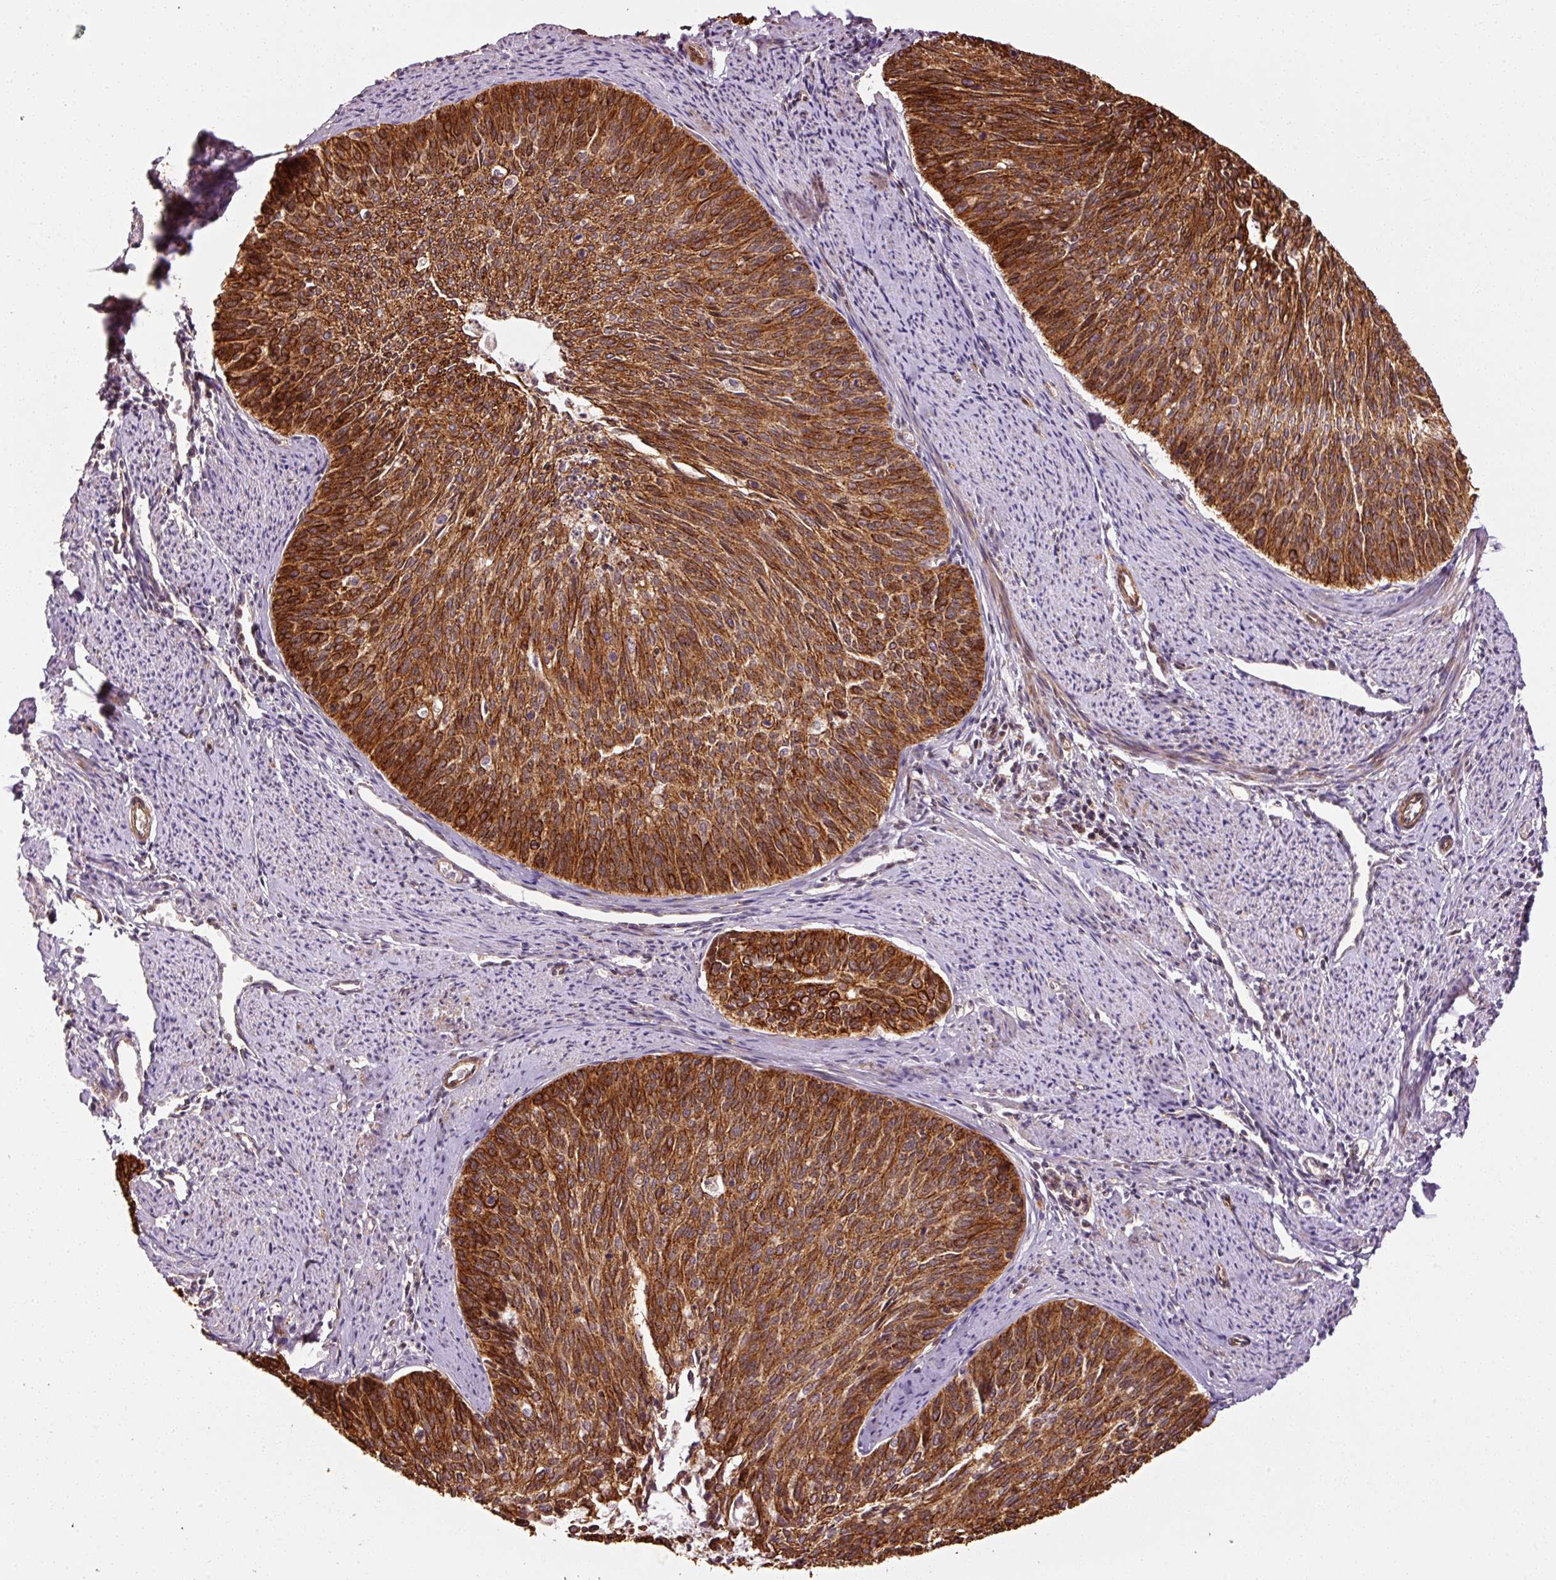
{"staining": {"intensity": "strong", "quantity": ">75%", "location": "cytoplasmic/membranous"}, "tissue": "cervical cancer", "cell_type": "Tumor cells", "image_type": "cancer", "snomed": [{"axis": "morphology", "description": "Squamous cell carcinoma, NOS"}, {"axis": "topography", "description": "Cervix"}], "caption": "Immunohistochemical staining of squamous cell carcinoma (cervical) demonstrates high levels of strong cytoplasmic/membranous staining in approximately >75% of tumor cells.", "gene": "ANKRD20A1", "patient": {"sex": "female", "age": 55}}